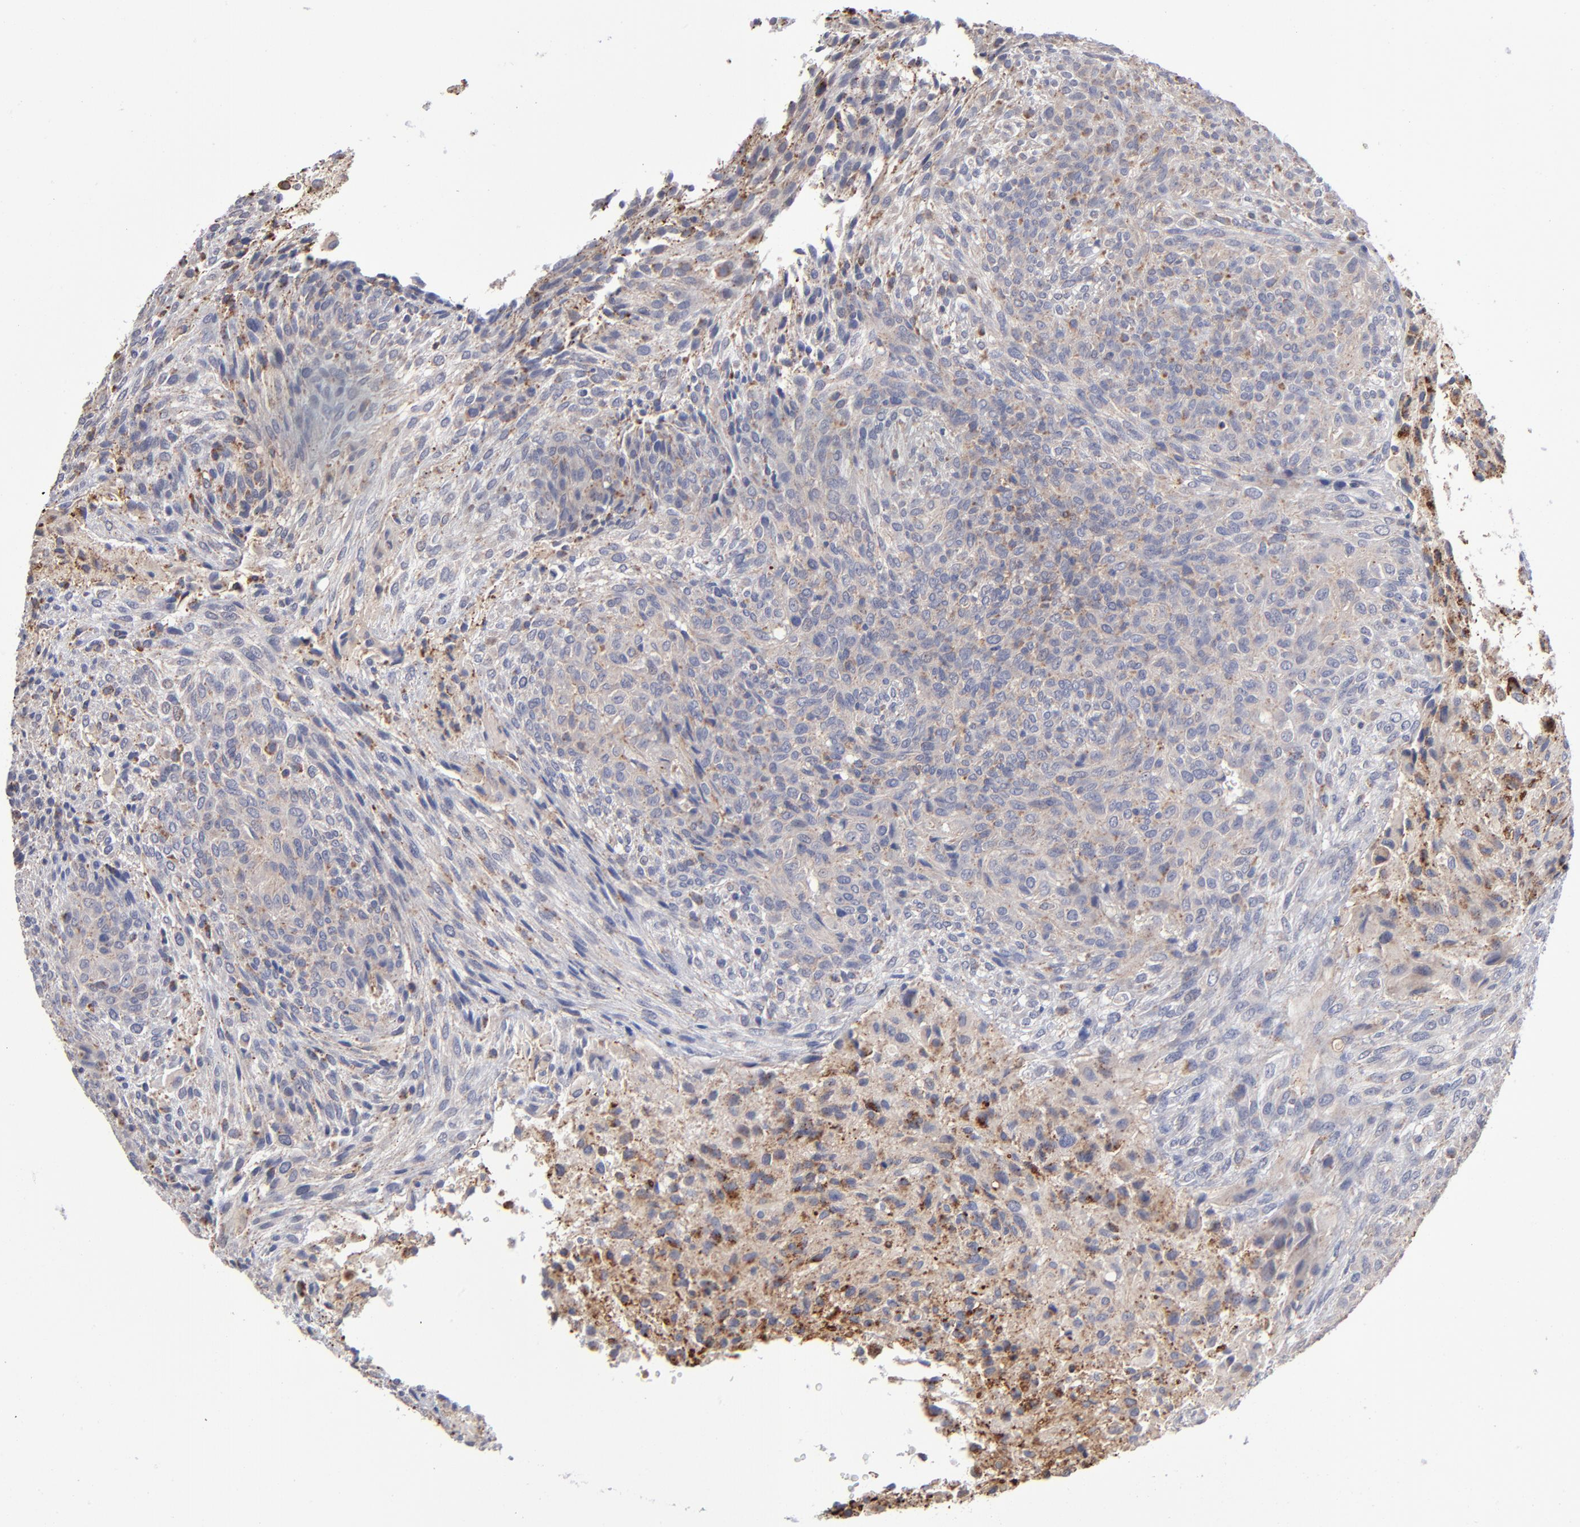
{"staining": {"intensity": "weak", "quantity": ">75%", "location": "cytoplasmic/membranous"}, "tissue": "glioma", "cell_type": "Tumor cells", "image_type": "cancer", "snomed": [{"axis": "morphology", "description": "Glioma, malignant, High grade"}, {"axis": "topography", "description": "Cerebral cortex"}], "caption": "Immunohistochemical staining of glioma reveals low levels of weak cytoplasmic/membranous protein staining in about >75% of tumor cells. The staining was performed using DAB, with brown indicating positive protein expression. Nuclei are stained blue with hematoxylin.", "gene": "RRAGB", "patient": {"sex": "female", "age": 55}}